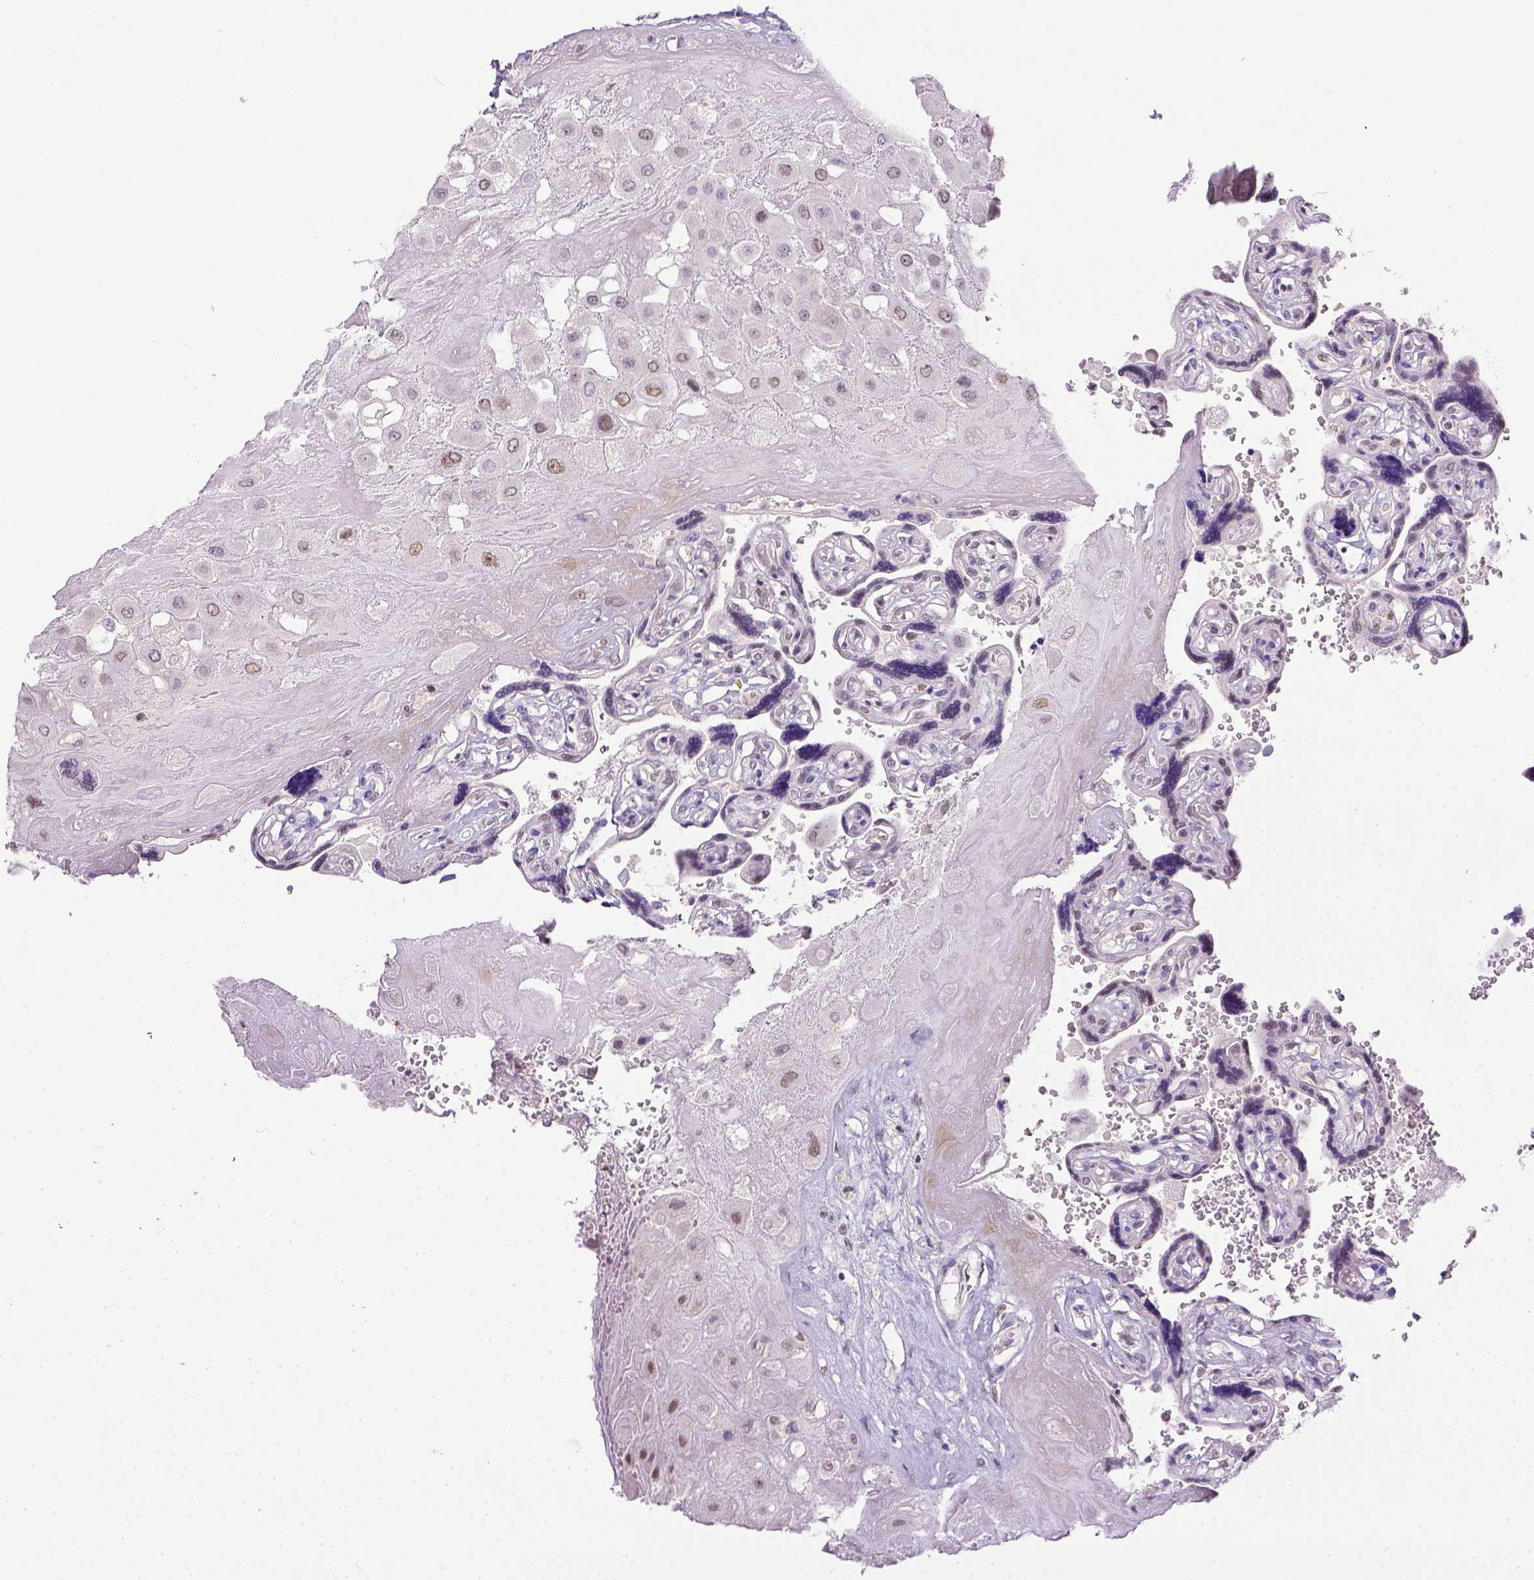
{"staining": {"intensity": "strong", "quantity": ">75%", "location": "nuclear"}, "tissue": "placenta", "cell_type": "Decidual cells", "image_type": "normal", "snomed": [{"axis": "morphology", "description": "Normal tissue, NOS"}, {"axis": "topography", "description": "Placenta"}], "caption": "Normal placenta was stained to show a protein in brown. There is high levels of strong nuclear positivity in approximately >75% of decidual cells.", "gene": "ERCC1", "patient": {"sex": "female", "age": 32}}